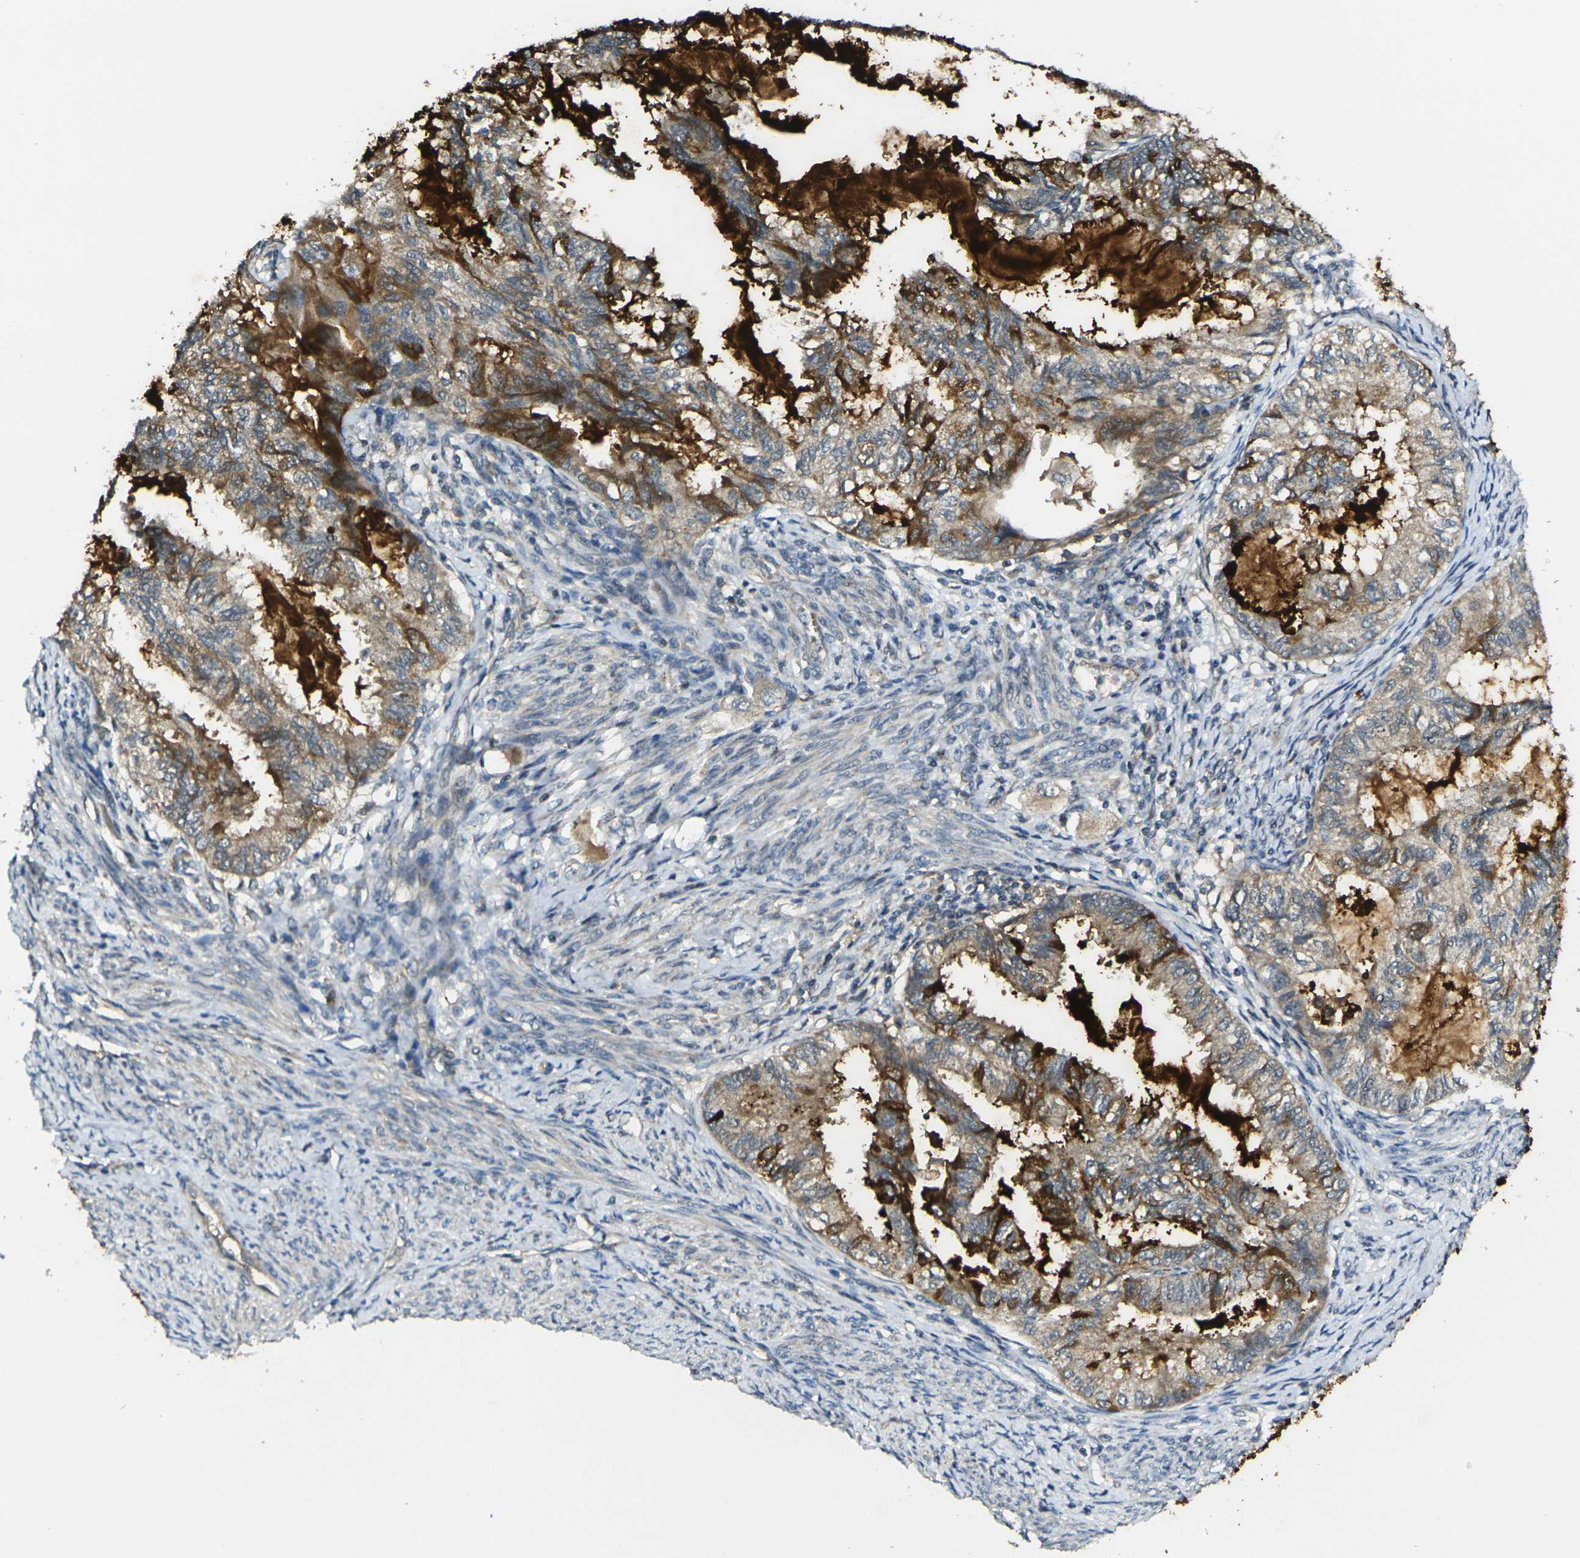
{"staining": {"intensity": "strong", "quantity": "25%-75%", "location": "cytoplasmic/membranous"}, "tissue": "cervical cancer", "cell_type": "Tumor cells", "image_type": "cancer", "snomed": [{"axis": "morphology", "description": "Normal tissue, NOS"}, {"axis": "morphology", "description": "Adenocarcinoma, NOS"}, {"axis": "topography", "description": "Cervix"}, {"axis": "topography", "description": "Endometrium"}], "caption": "A photomicrograph of human adenocarcinoma (cervical) stained for a protein reveals strong cytoplasmic/membranous brown staining in tumor cells.", "gene": "GNA12", "patient": {"sex": "female", "age": 86}}